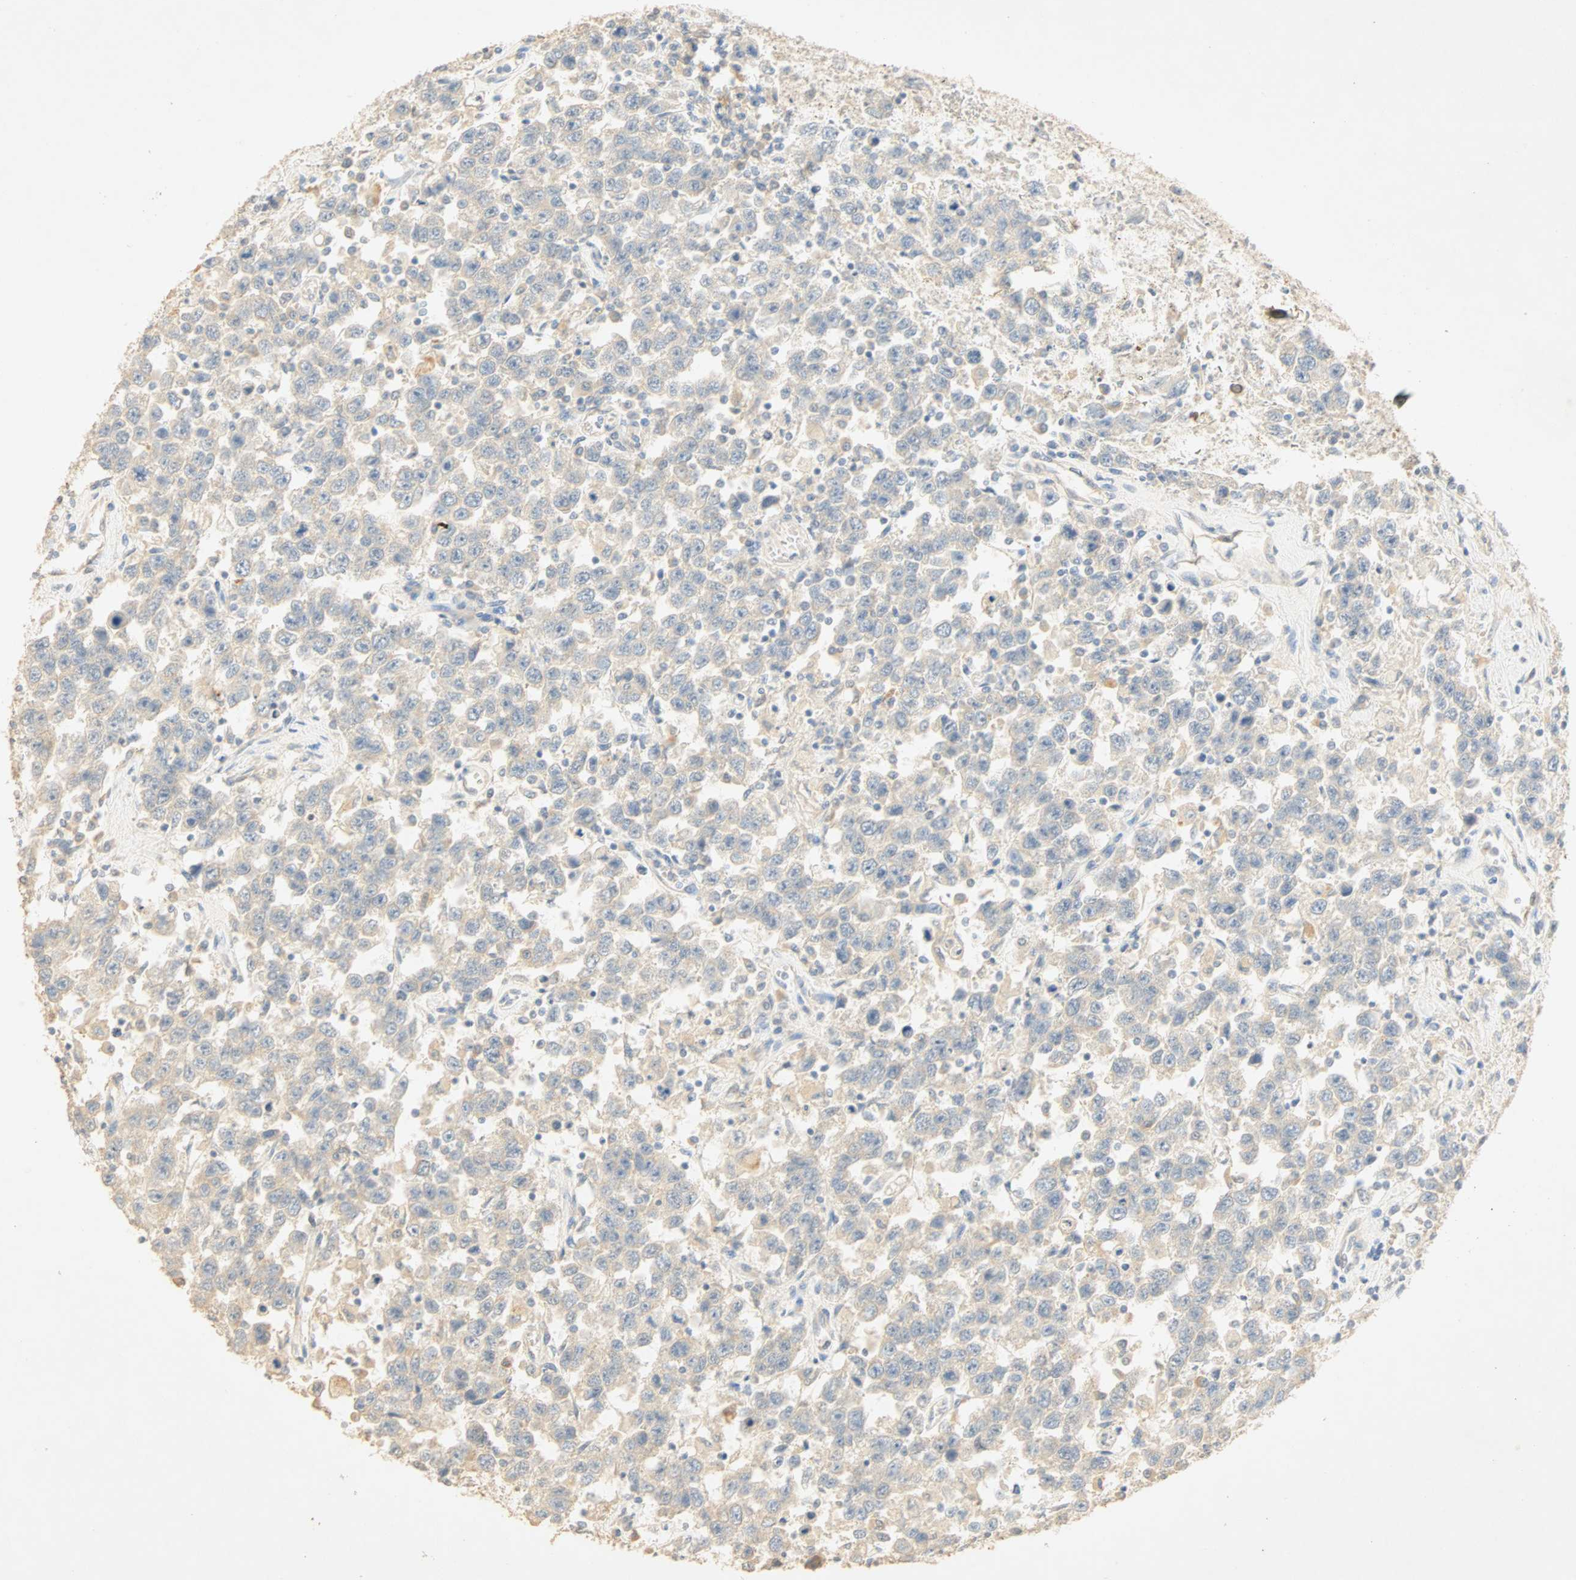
{"staining": {"intensity": "weak", "quantity": "<25%", "location": "cytoplasmic/membranous"}, "tissue": "testis cancer", "cell_type": "Tumor cells", "image_type": "cancer", "snomed": [{"axis": "morphology", "description": "Seminoma, NOS"}, {"axis": "topography", "description": "Testis"}], "caption": "Immunohistochemical staining of seminoma (testis) reveals no significant positivity in tumor cells.", "gene": "SELENBP1", "patient": {"sex": "male", "age": 41}}